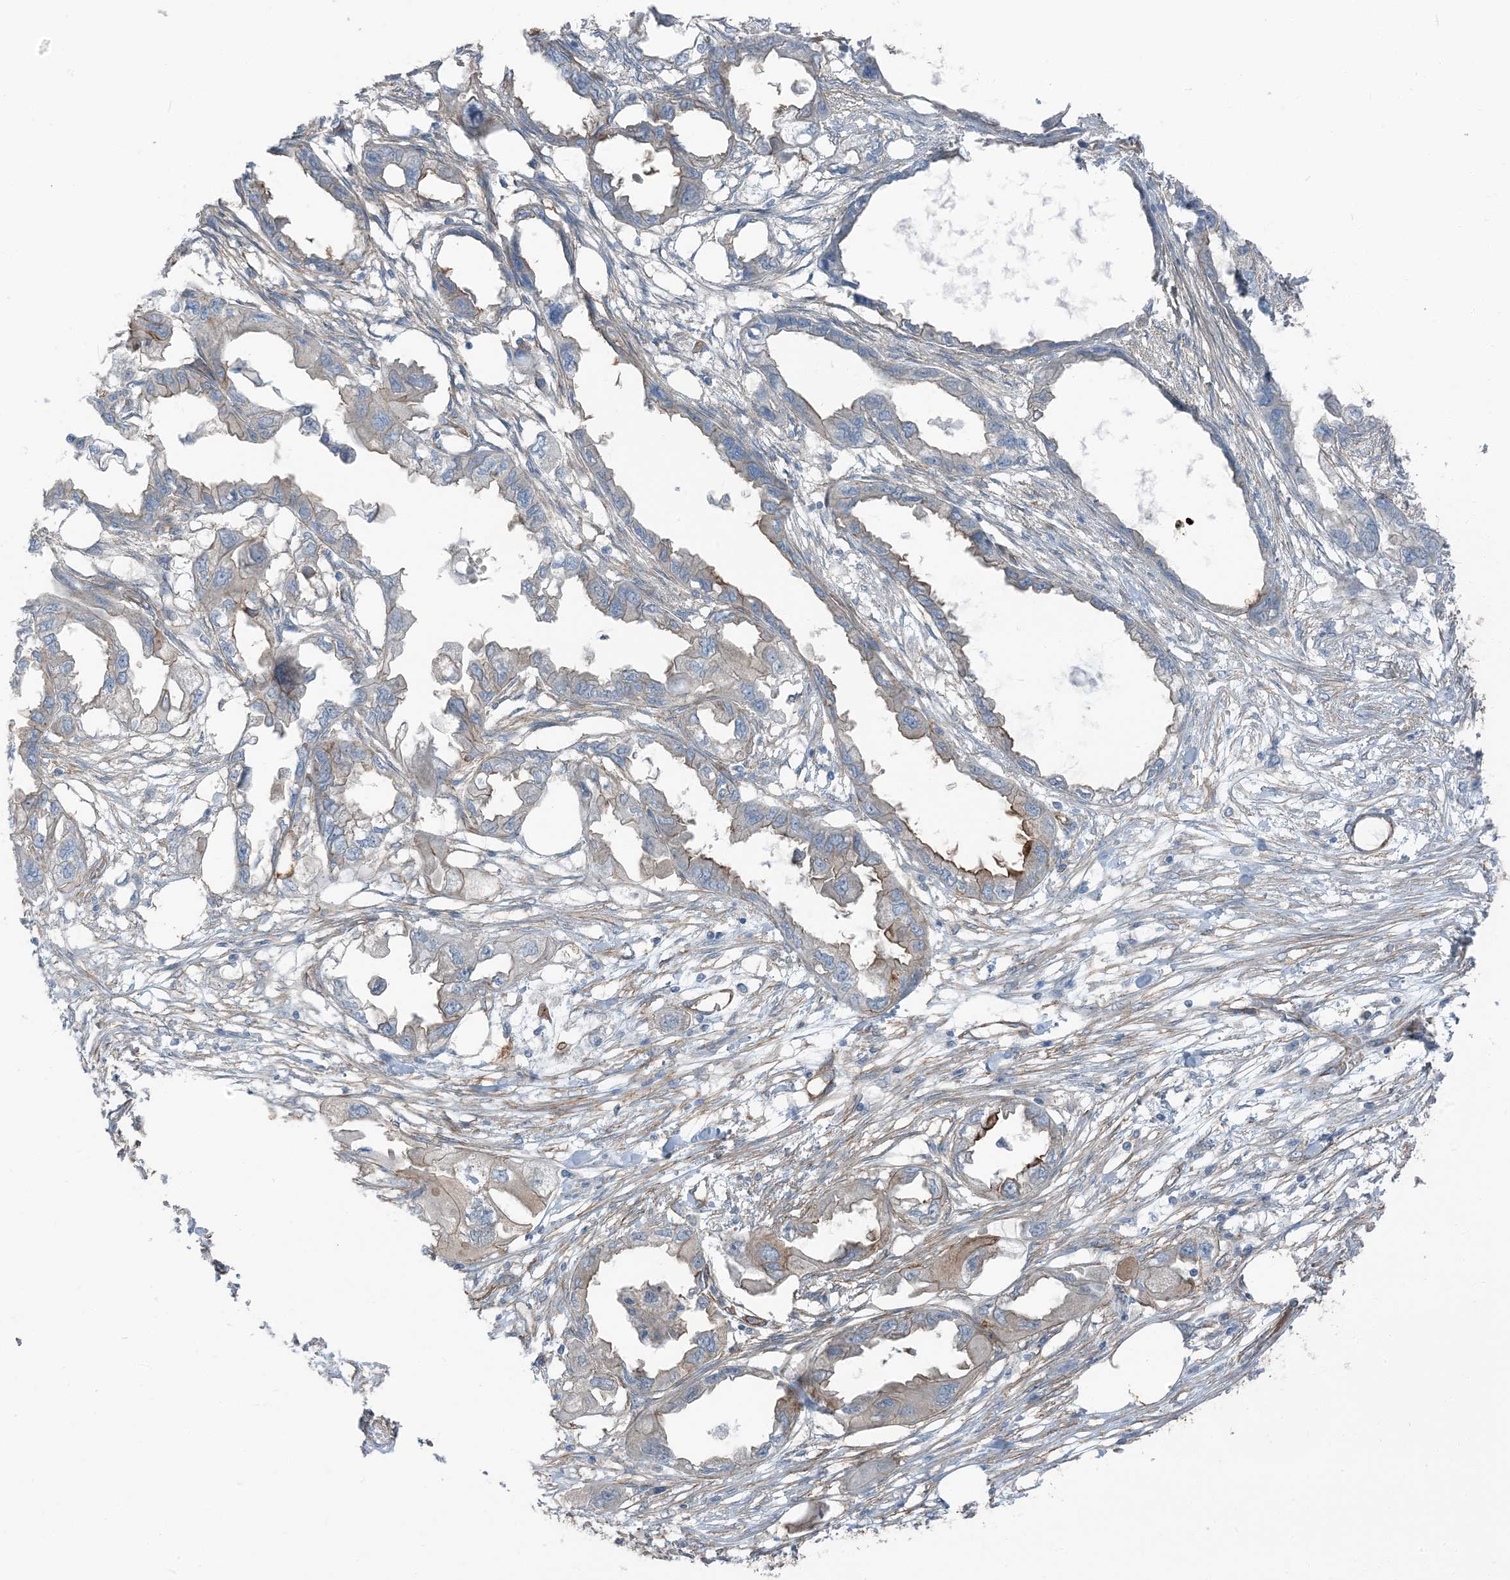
{"staining": {"intensity": "moderate", "quantity": "<25%", "location": "cytoplasmic/membranous"}, "tissue": "endometrial cancer", "cell_type": "Tumor cells", "image_type": "cancer", "snomed": [{"axis": "morphology", "description": "Adenocarcinoma, NOS"}, {"axis": "morphology", "description": "Adenocarcinoma, metastatic, NOS"}, {"axis": "topography", "description": "Adipose tissue"}, {"axis": "topography", "description": "Endometrium"}], "caption": "There is low levels of moderate cytoplasmic/membranous staining in tumor cells of metastatic adenocarcinoma (endometrial), as demonstrated by immunohistochemical staining (brown color).", "gene": "ZFP90", "patient": {"sex": "female", "age": 67}}